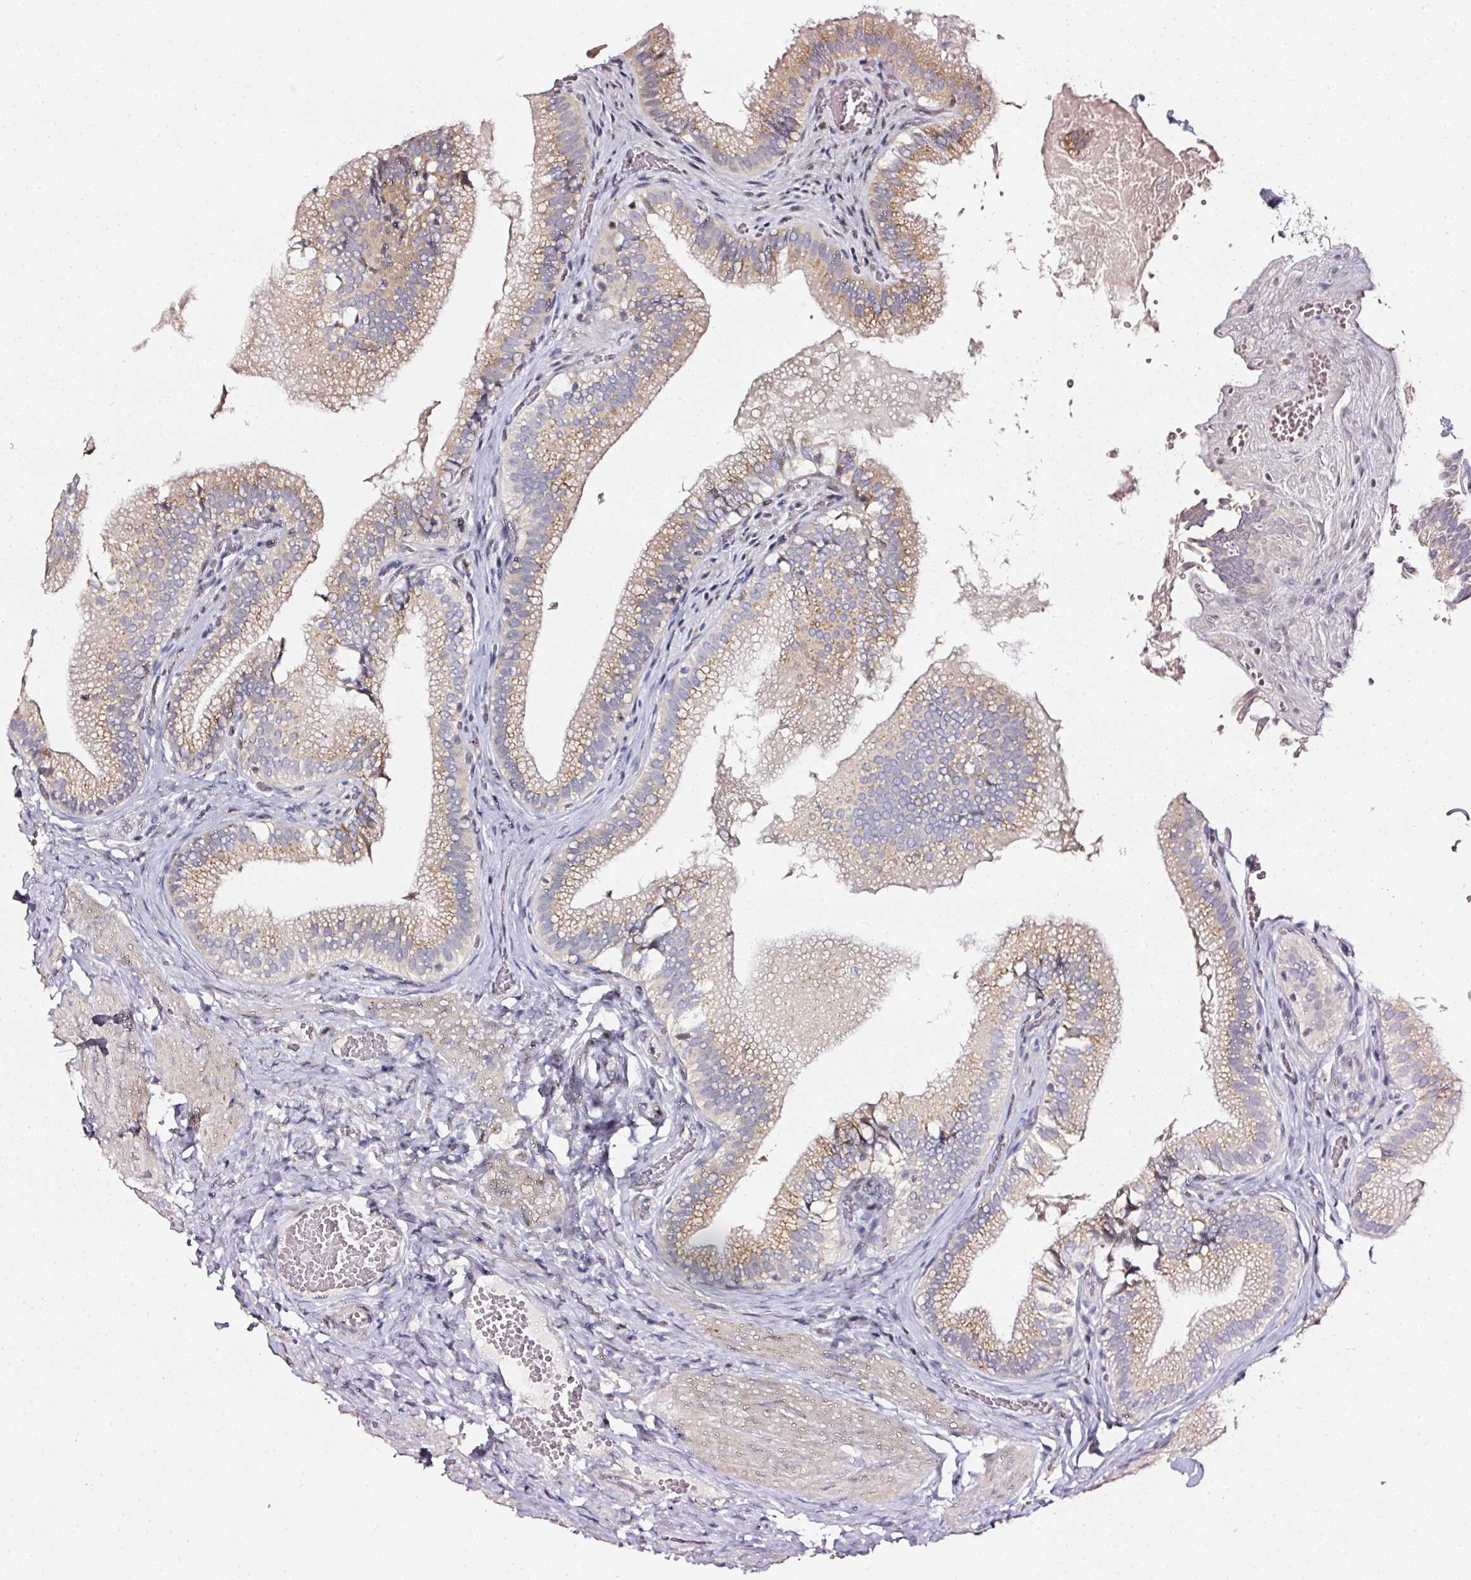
{"staining": {"intensity": "moderate", "quantity": ">75%", "location": "cytoplasmic/membranous"}, "tissue": "gallbladder", "cell_type": "Glandular cells", "image_type": "normal", "snomed": [{"axis": "morphology", "description": "Normal tissue, NOS"}, {"axis": "topography", "description": "Gallbladder"}, {"axis": "topography", "description": "Peripheral nerve tissue"}], "caption": "About >75% of glandular cells in benign human gallbladder exhibit moderate cytoplasmic/membranous protein staining as visualized by brown immunohistochemical staining.", "gene": "NTRK1", "patient": {"sex": "male", "age": 17}}